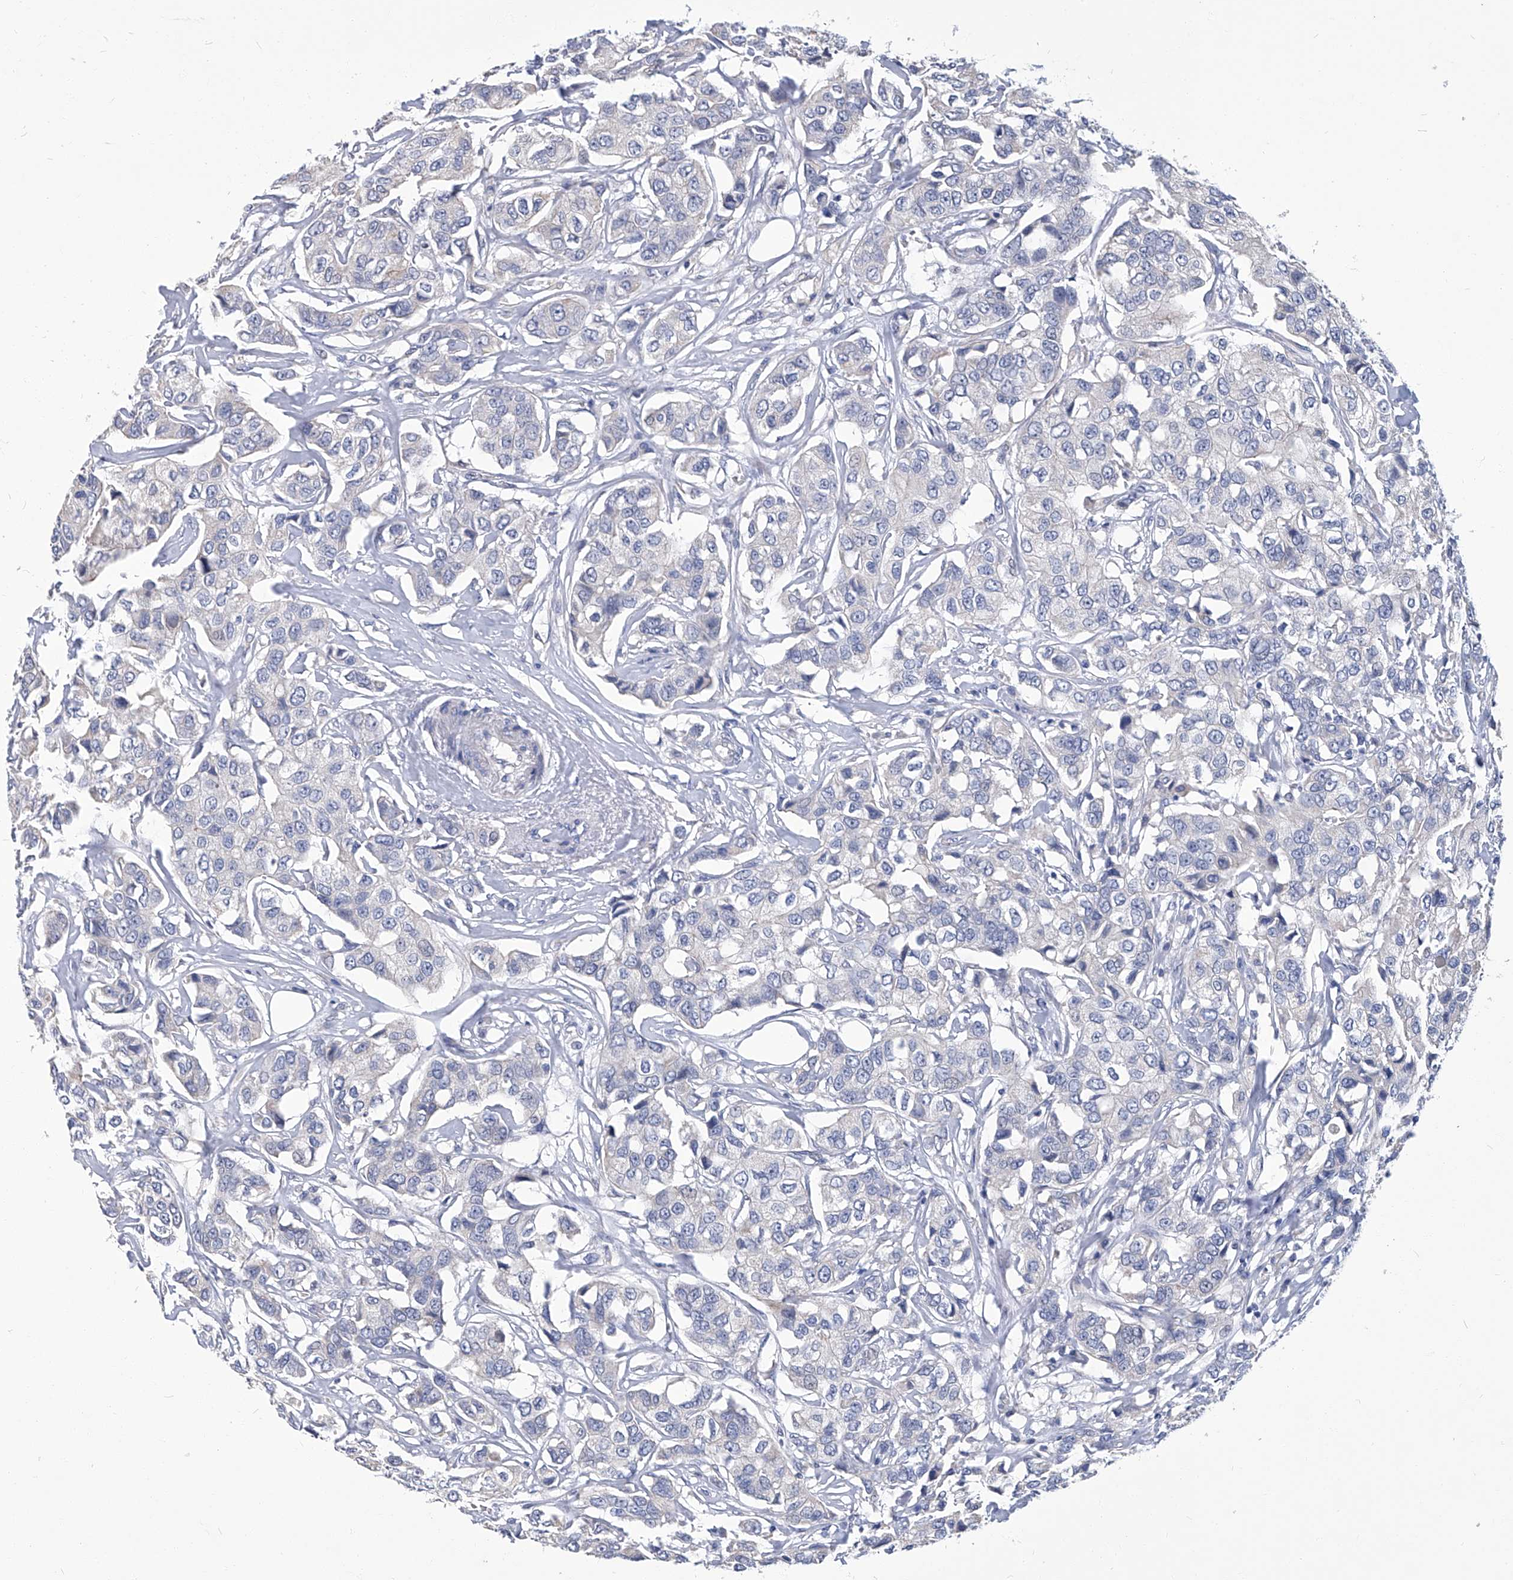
{"staining": {"intensity": "negative", "quantity": "none", "location": "none"}, "tissue": "breast cancer", "cell_type": "Tumor cells", "image_type": "cancer", "snomed": [{"axis": "morphology", "description": "Duct carcinoma"}, {"axis": "topography", "description": "Breast"}], "caption": "Breast cancer (intraductal carcinoma) was stained to show a protein in brown. There is no significant positivity in tumor cells. (Immunohistochemistry (ihc), brightfield microscopy, high magnification).", "gene": "TGFBR1", "patient": {"sex": "female", "age": 80}}